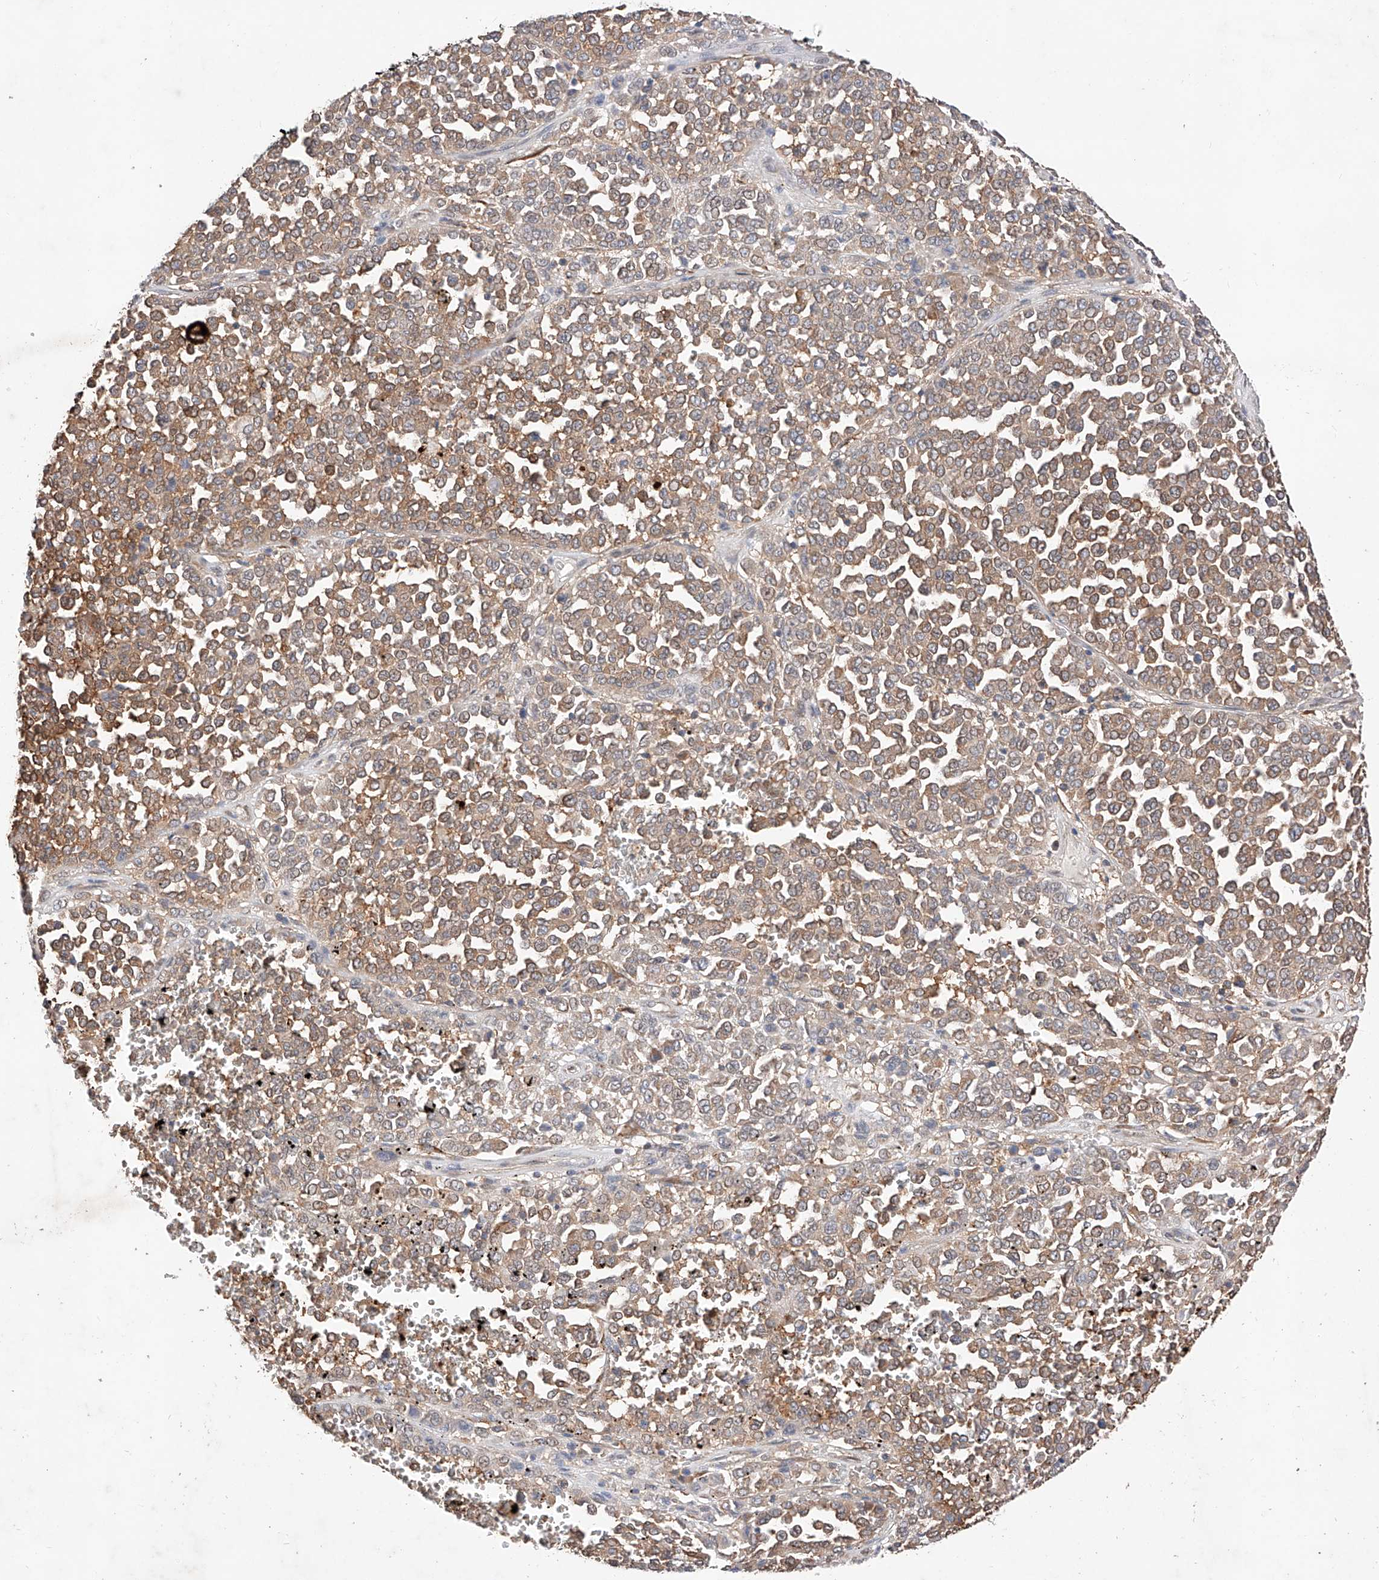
{"staining": {"intensity": "moderate", "quantity": ">75%", "location": "cytoplasmic/membranous"}, "tissue": "melanoma", "cell_type": "Tumor cells", "image_type": "cancer", "snomed": [{"axis": "morphology", "description": "Malignant melanoma, Metastatic site"}, {"axis": "topography", "description": "Pancreas"}], "caption": "IHC micrograph of neoplastic tissue: human malignant melanoma (metastatic site) stained using immunohistochemistry shows medium levels of moderate protein expression localized specifically in the cytoplasmic/membranous of tumor cells, appearing as a cytoplasmic/membranous brown color.", "gene": "ZSCAN4", "patient": {"sex": "female", "age": 30}}